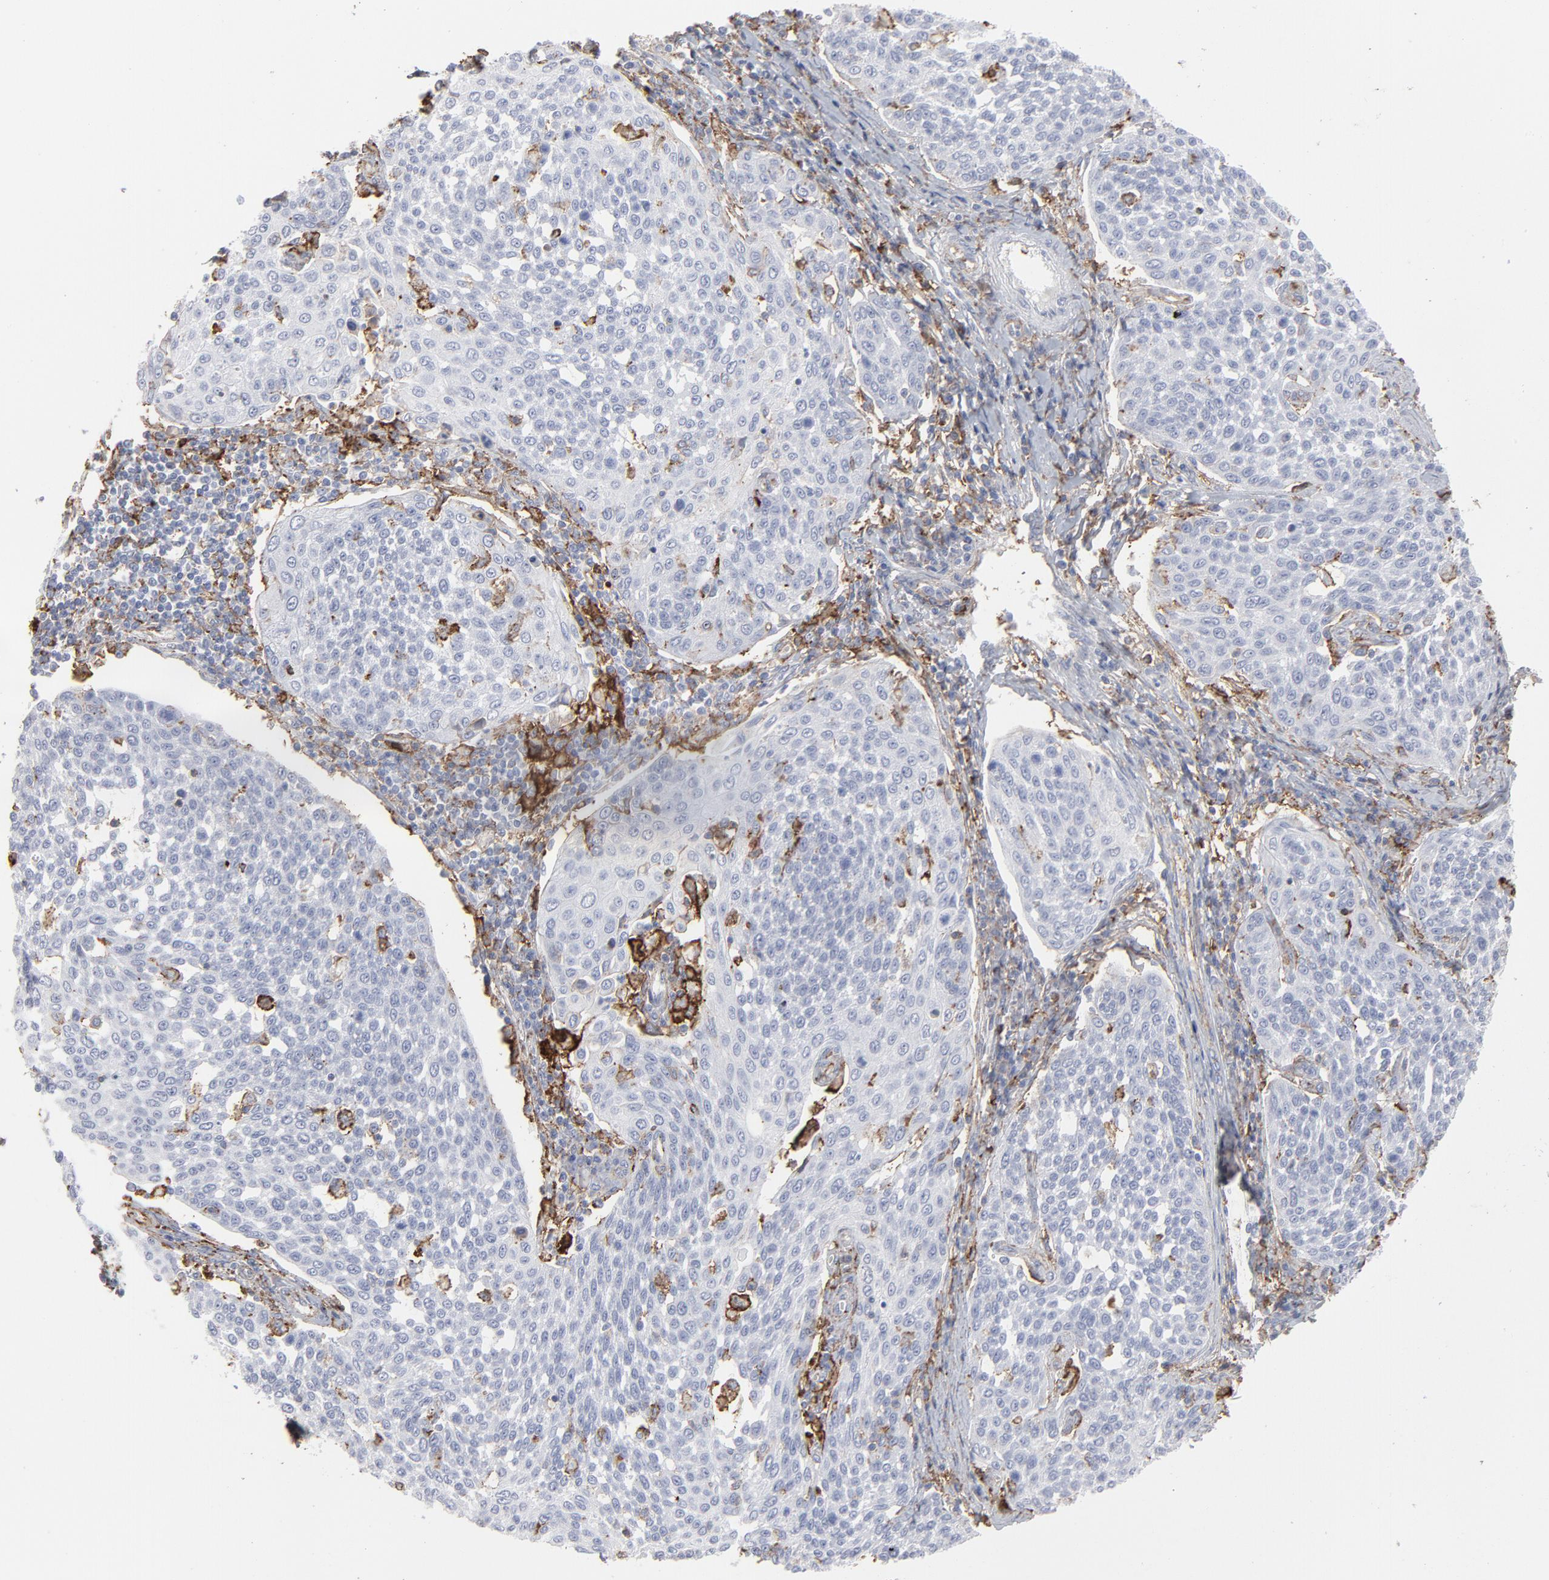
{"staining": {"intensity": "moderate", "quantity": "<25%", "location": "cytoplasmic/membranous"}, "tissue": "cervical cancer", "cell_type": "Tumor cells", "image_type": "cancer", "snomed": [{"axis": "morphology", "description": "Squamous cell carcinoma, NOS"}, {"axis": "topography", "description": "Cervix"}], "caption": "Brown immunohistochemical staining in human squamous cell carcinoma (cervical) displays moderate cytoplasmic/membranous positivity in about <25% of tumor cells.", "gene": "ANXA5", "patient": {"sex": "female", "age": 34}}